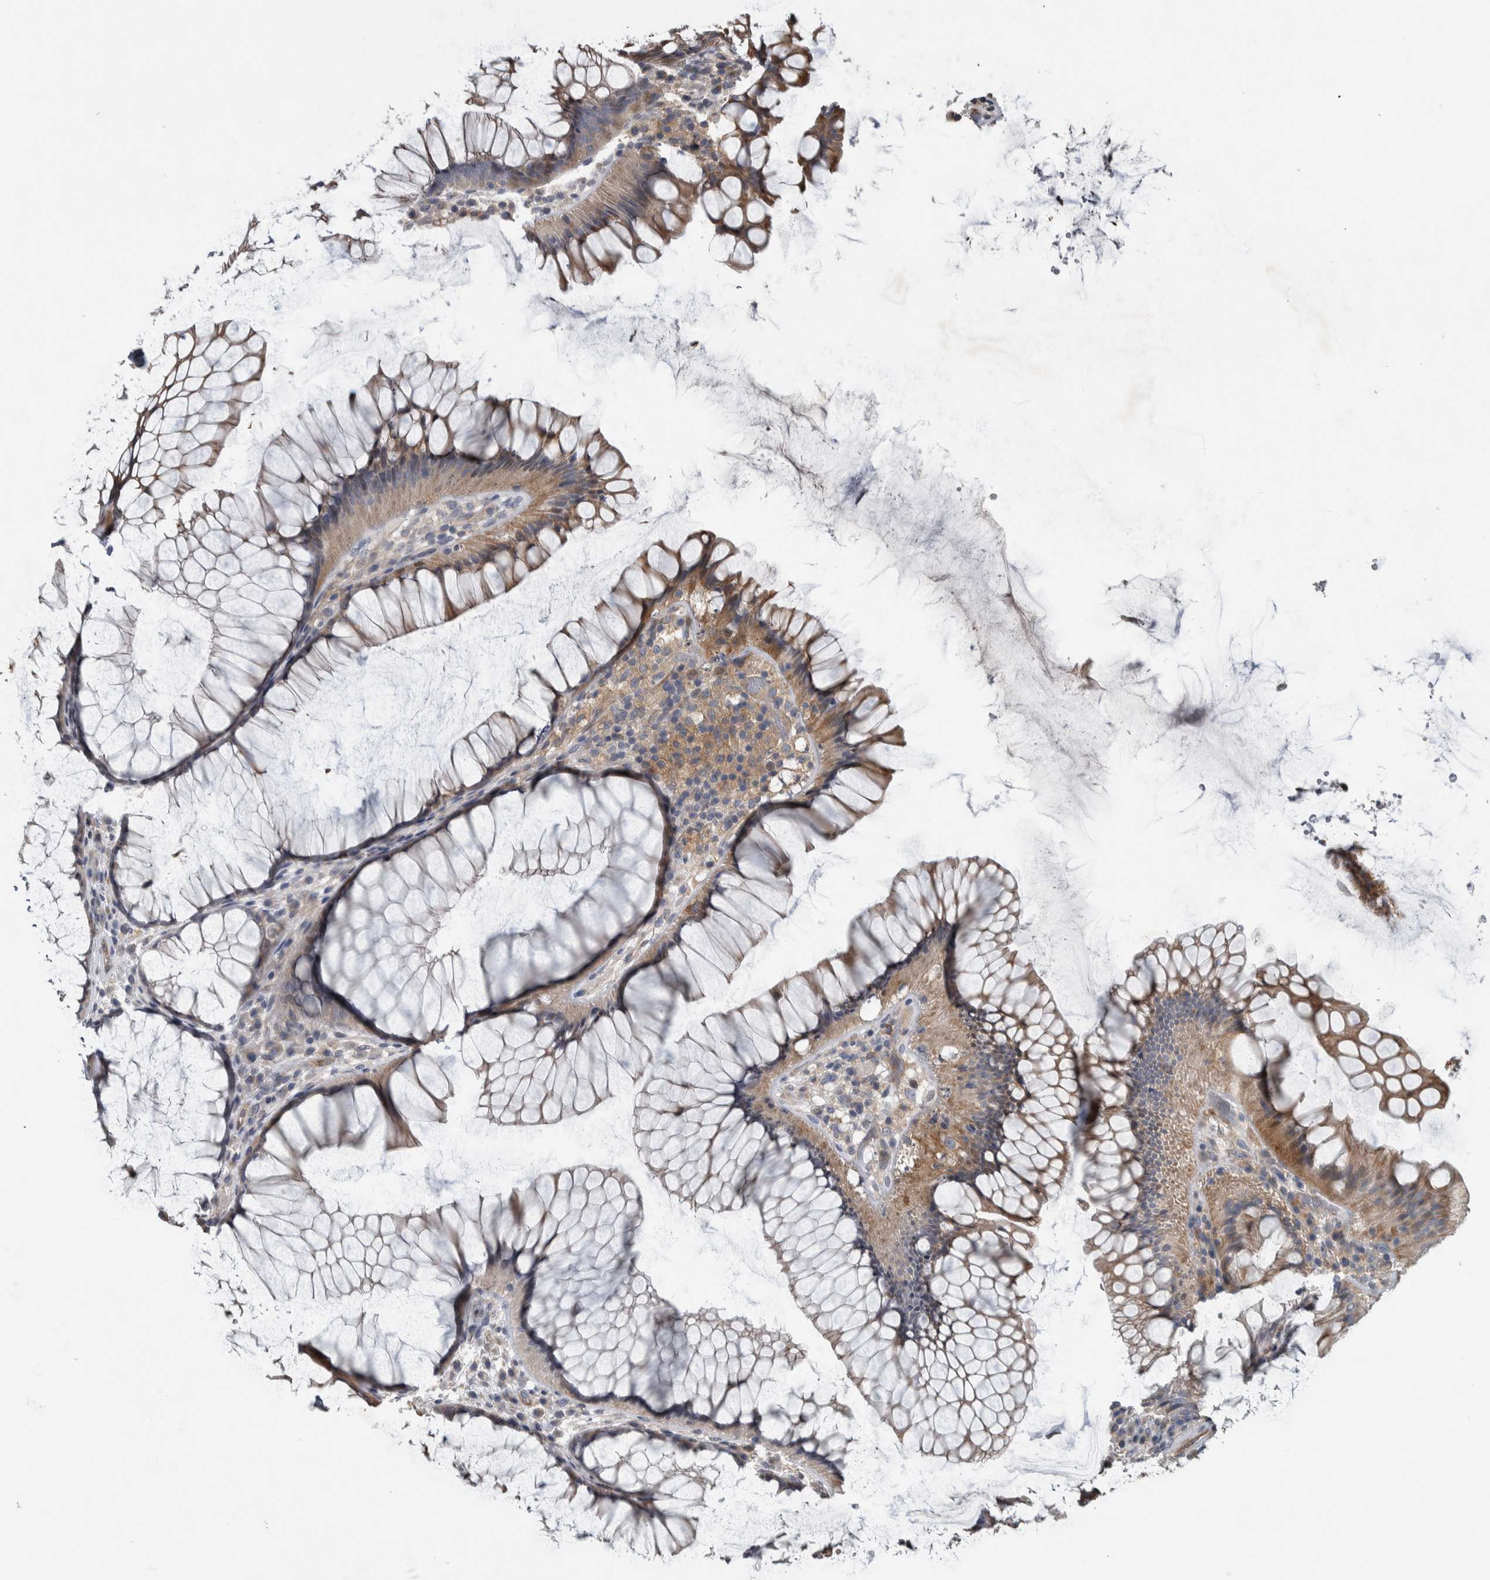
{"staining": {"intensity": "moderate", "quantity": "25%-75%", "location": "cytoplasmic/membranous"}, "tissue": "rectum", "cell_type": "Glandular cells", "image_type": "normal", "snomed": [{"axis": "morphology", "description": "Normal tissue, NOS"}, {"axis": "topography", "description": "Rectum"}], "caption": "A high-resolution image shows IHC staining of normal rectum, which exhibits moderate cytoplasmic/membranous staining in approximately 25%-75% of glandular cells. (DAB (3,3'-diaminobenzidine) = brown stain, brightfield microscopy at high magnification).", "gene": "NT5C2", "patient": {"sex": "male", "age": 51}}